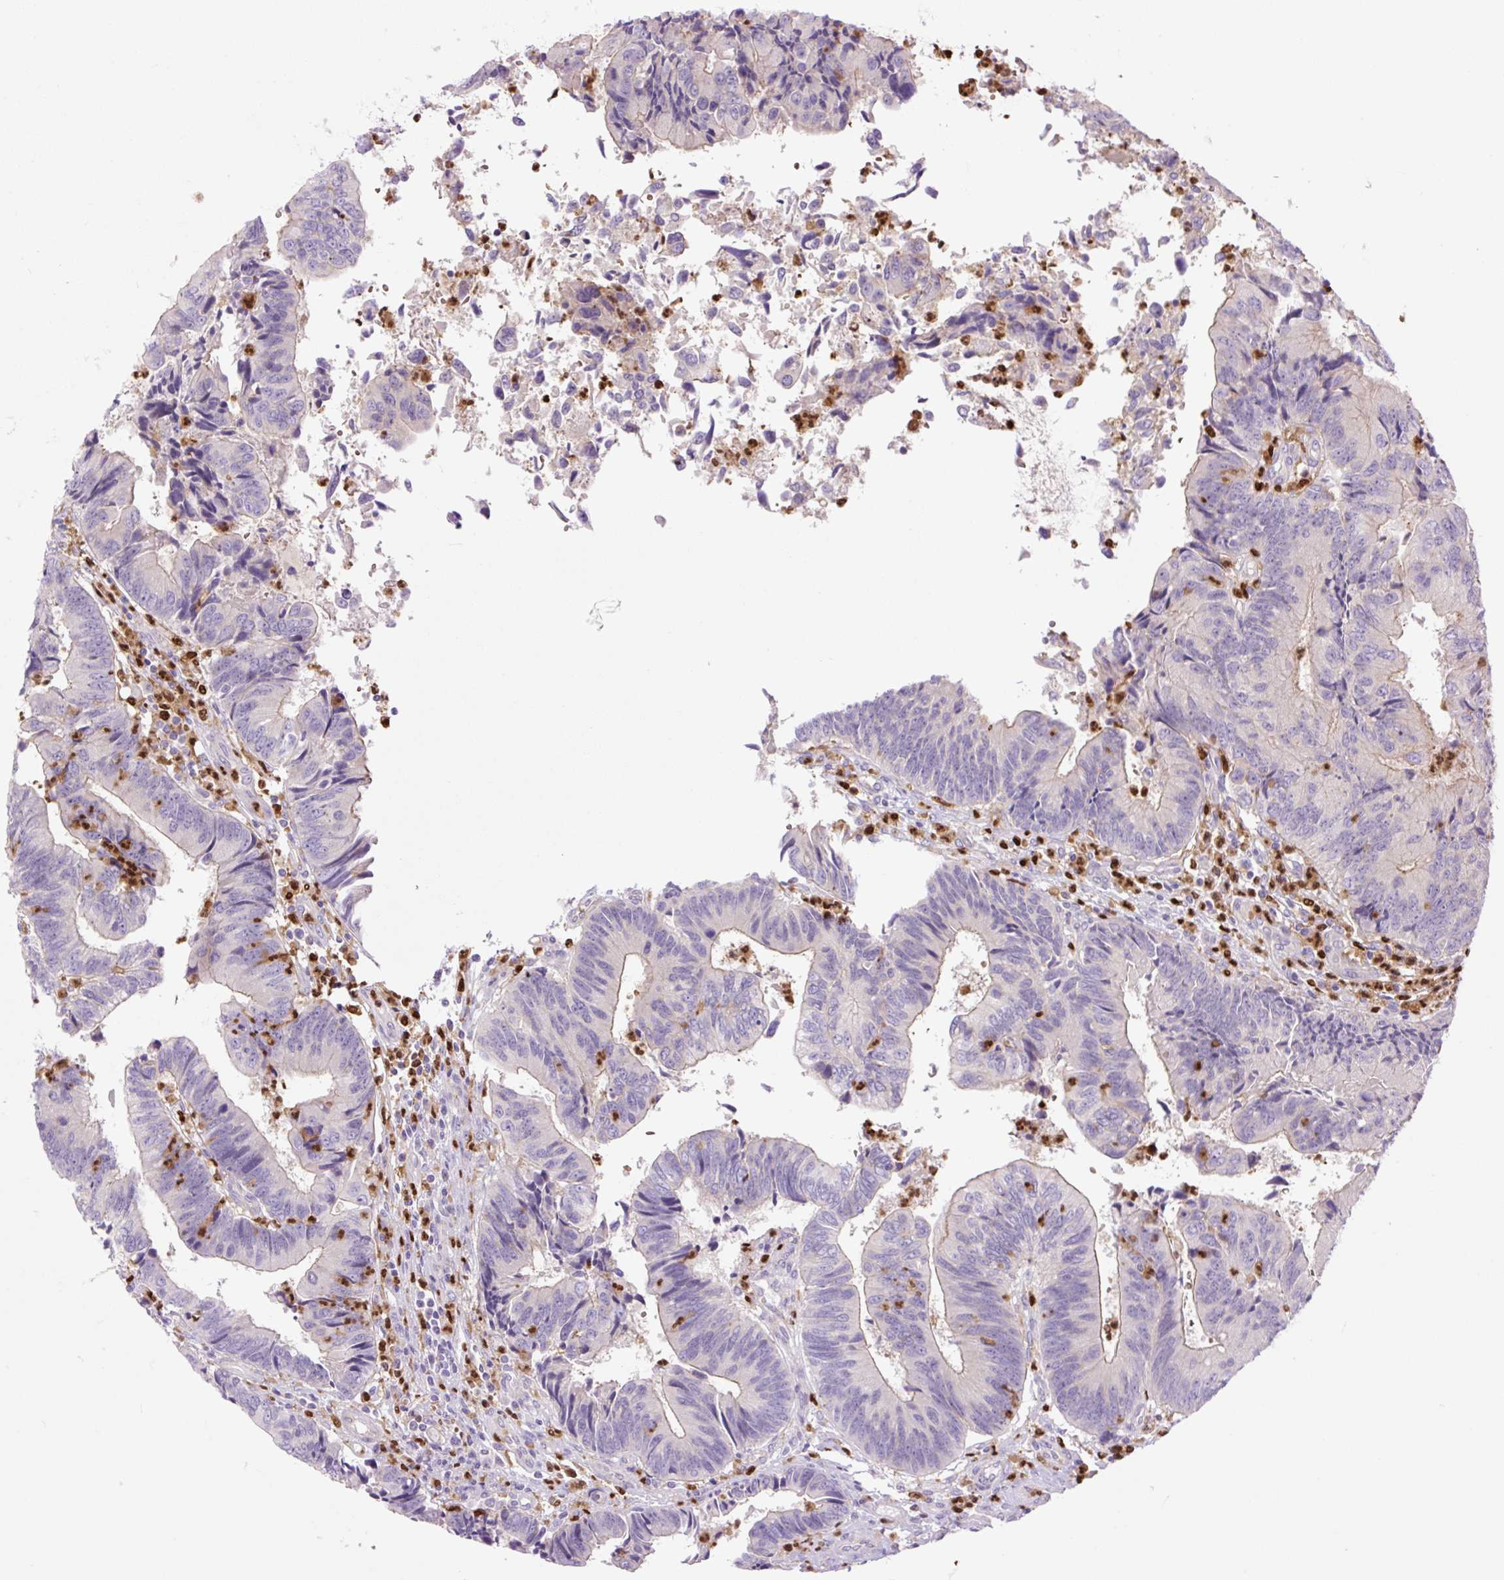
{"staining": {"intensity": "weak", "quantity": "<25%", "location": "cytoplasmic/membranous"}, "tissue": "colorectal cancer", "cell_type": "Tumor cells", "image_type": "cancer", "snomed": [{"axis": "morphology", "description": "Adenocarcinoma, NOS"}, {"axis": "topography", "description": "Colon"}], "caption": "DAB (3,3'-diaminobenzidine) immunohistochemical staining of colorectal cancer (adenocarcinoma) displays no significant staining in tumor cells. (DAB (3,3'-diaminobenzidine) immunohistochemistry (IHC) with hematoxylin counter stain).", "gene": "SPI1", "patient": {"sex": "female", "age": 67}}